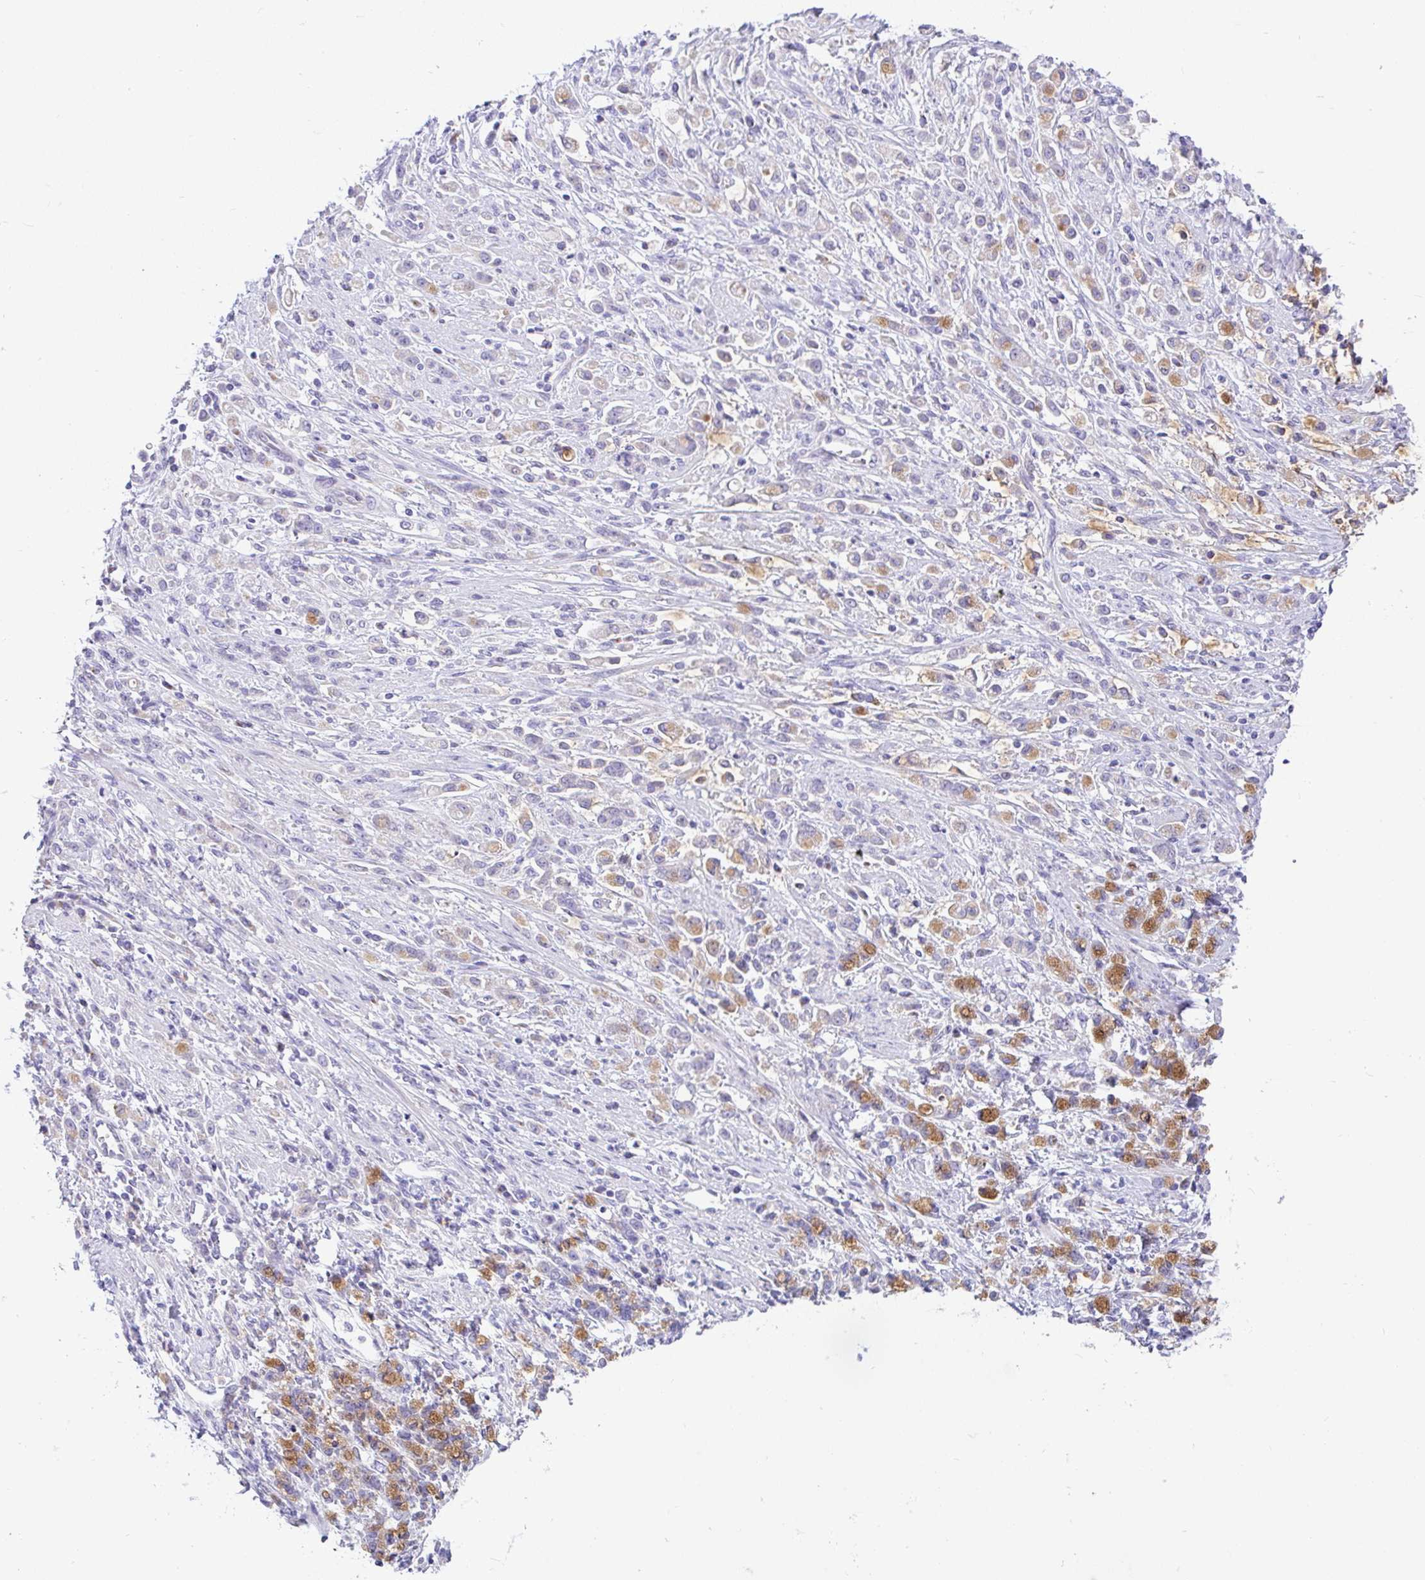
{"staining": {"intensity": "moderate", "quantity": "<25%", "location": "cytoplasmic/membranous"}, "tissue": "stomach cancer", "cell_type": "Tumor cells", "image_type": "cancer", "snomed": [{"axis": "morphology", "description": "Adenocarcinoma, NOS"}, {"axis": "topography", "description": "Stomach"}], "caption": "Immunohistochemical staining of adenocarcinoma (stomach) reveals low levels of moderate cytoplasmic/membranous positivity in approximately <25% of tumor cells. Immunohistochemistry stains the protein in brown and the nuclei are stained blue.", "gene": "SERPINE3", "patient": {"sex": "female", "age": 60}}